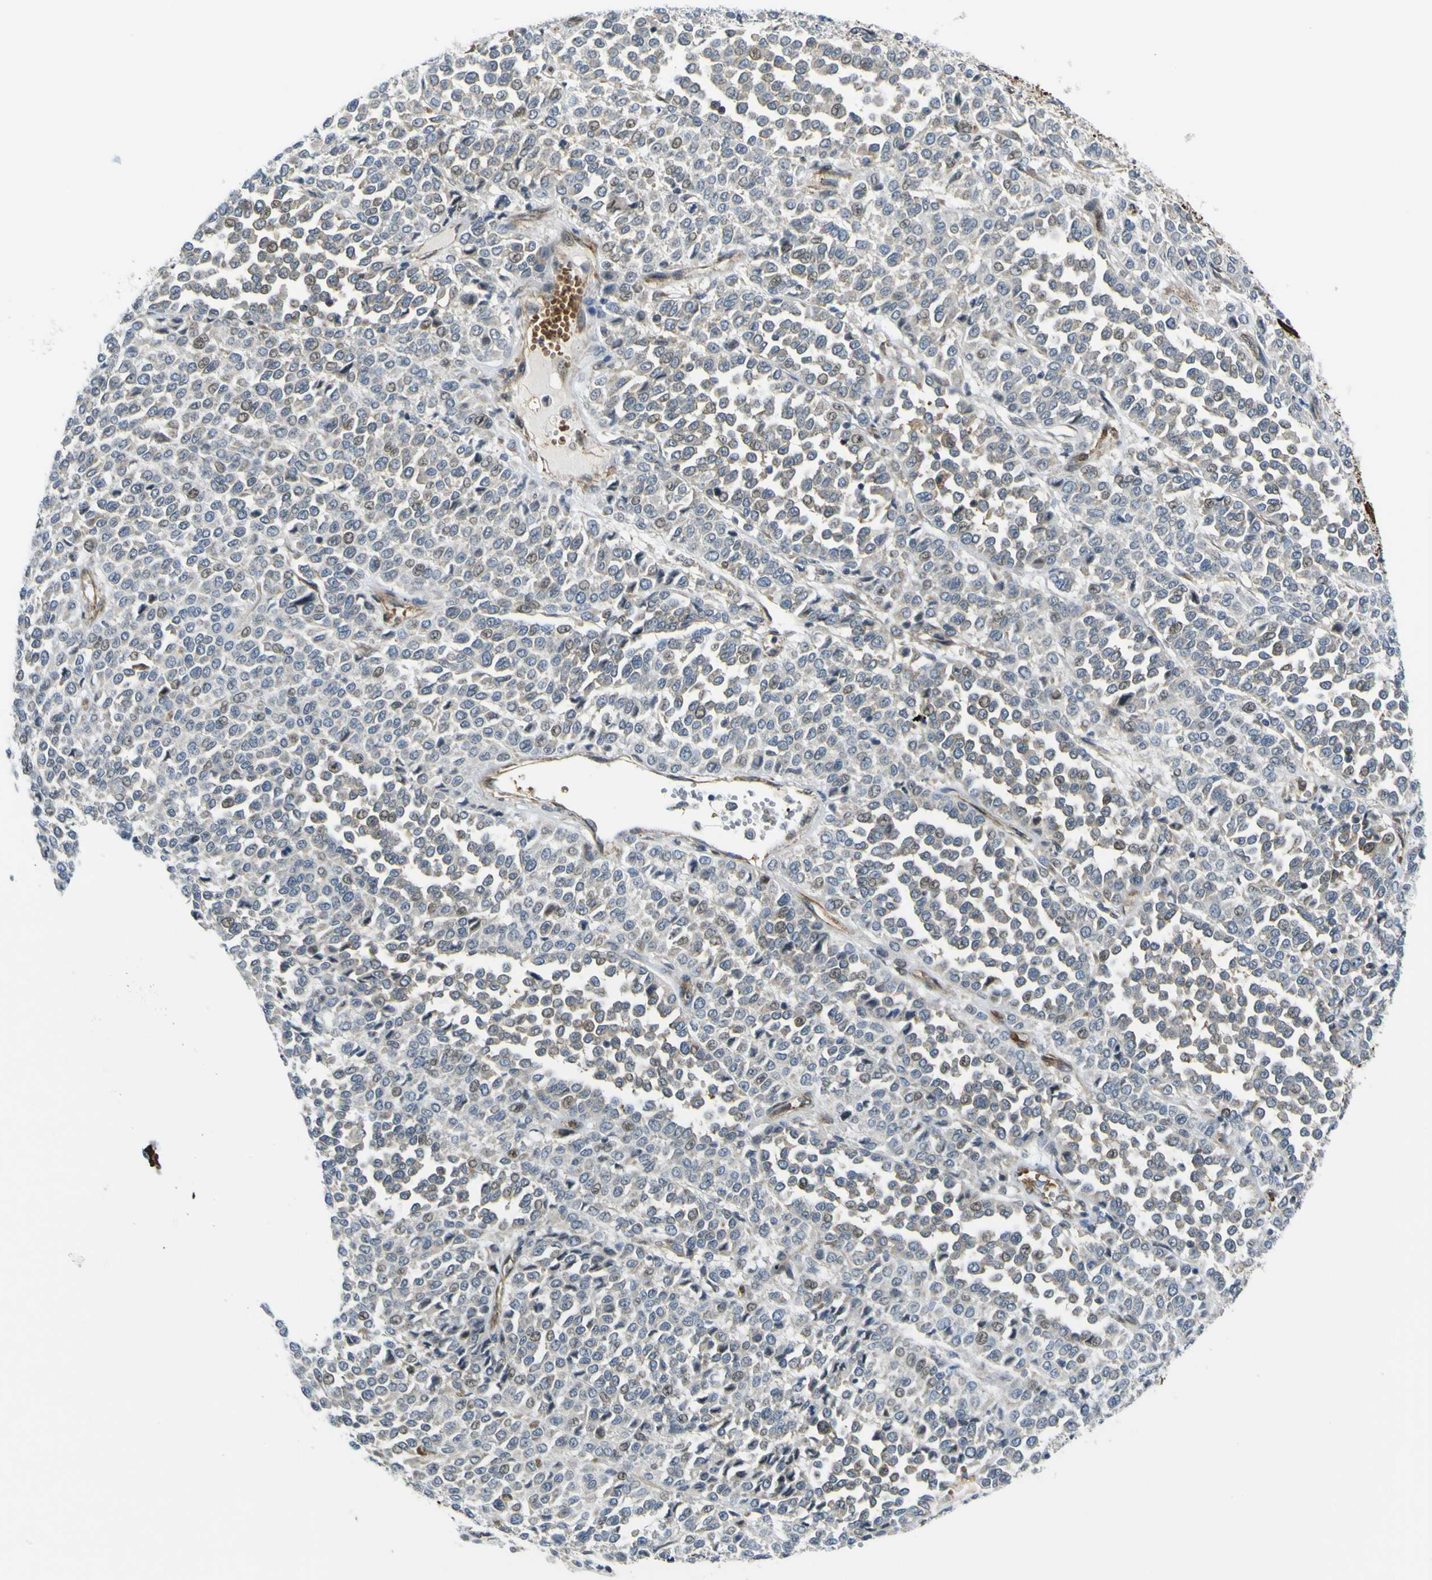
{"staining": {"intensity": "weak", "quantity": "25%-75%", "location": "cytoplasmic/membranous,nuclear"}, "tissue": "melanoma", "cell_type": "Tumor cells", "image_type": "cancer", "snomed": [{"axis": "morphology", "description": "Malignant melanoma, Metastatic site"}, {"axis": "topography", "description": "Pancreas"}], "caption": "Immunohistochemistry (IHC) (DAB (3,3'-diaminobenzidine)) staining of melanoma shows weak cytoplasmic/membranous and nuclear protein staining in approximately 25%-75% of tumor cells.", "gene": "KDM7A", "patient": {"sex": "female", "age": 30}}